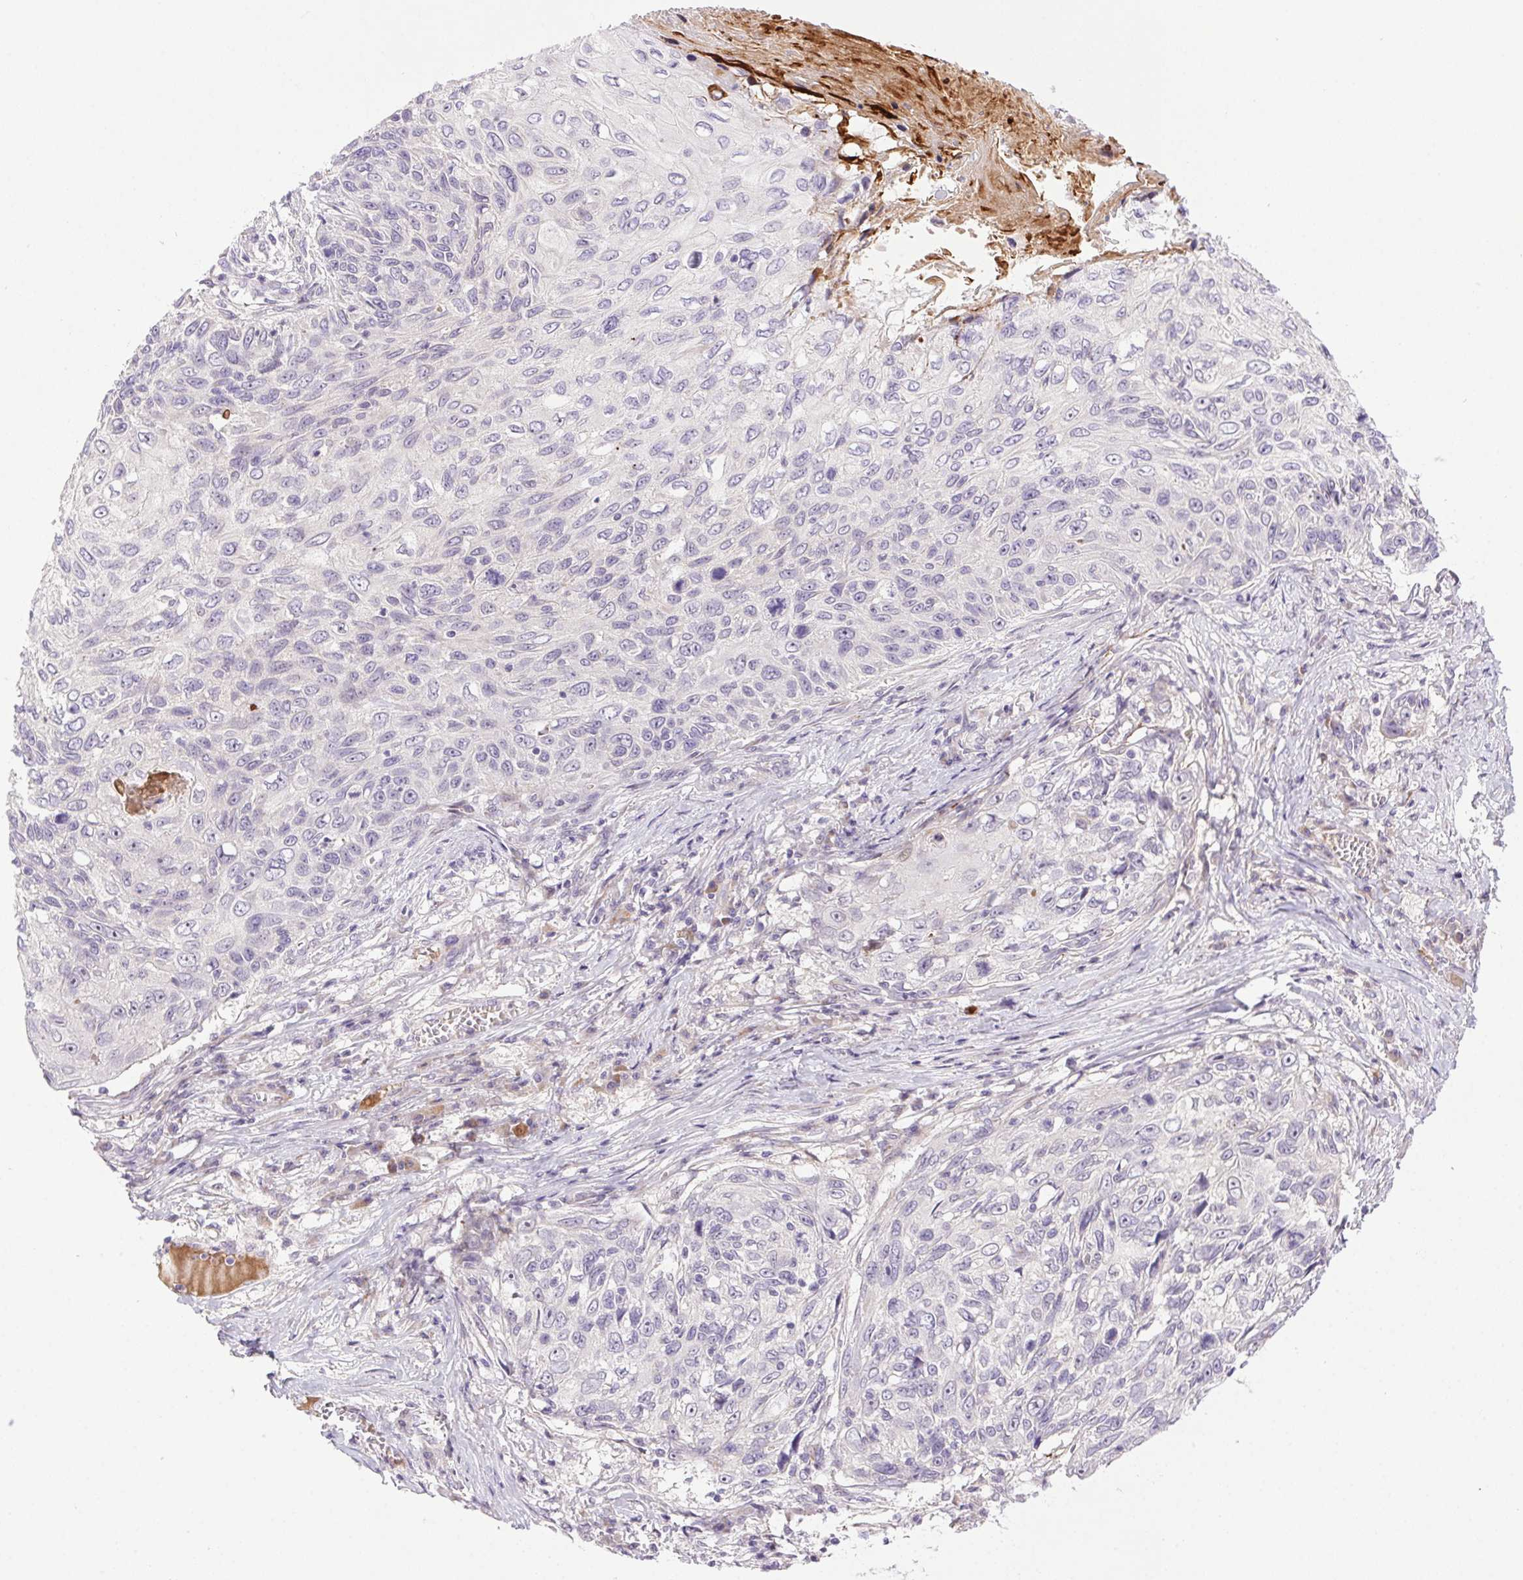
{"staining": {"intensity": "negative", "quantity": "none", "location": "none"}, "tissue": "skin cancer", "cell_type": "Tumor cells", "image_type": "cancer", "snomed": [{"axis": "morphology", "description": "Squamous cell carcinoma, NOS"}, {"axis": "topography", "description": "Skin"}], "caption": "An image of human skin cancer (squamous cell carcinoma) is negative for staining in tumor cells.", "gene": "LRRTM1", "patient": {"sex": "male", "age": 92}}